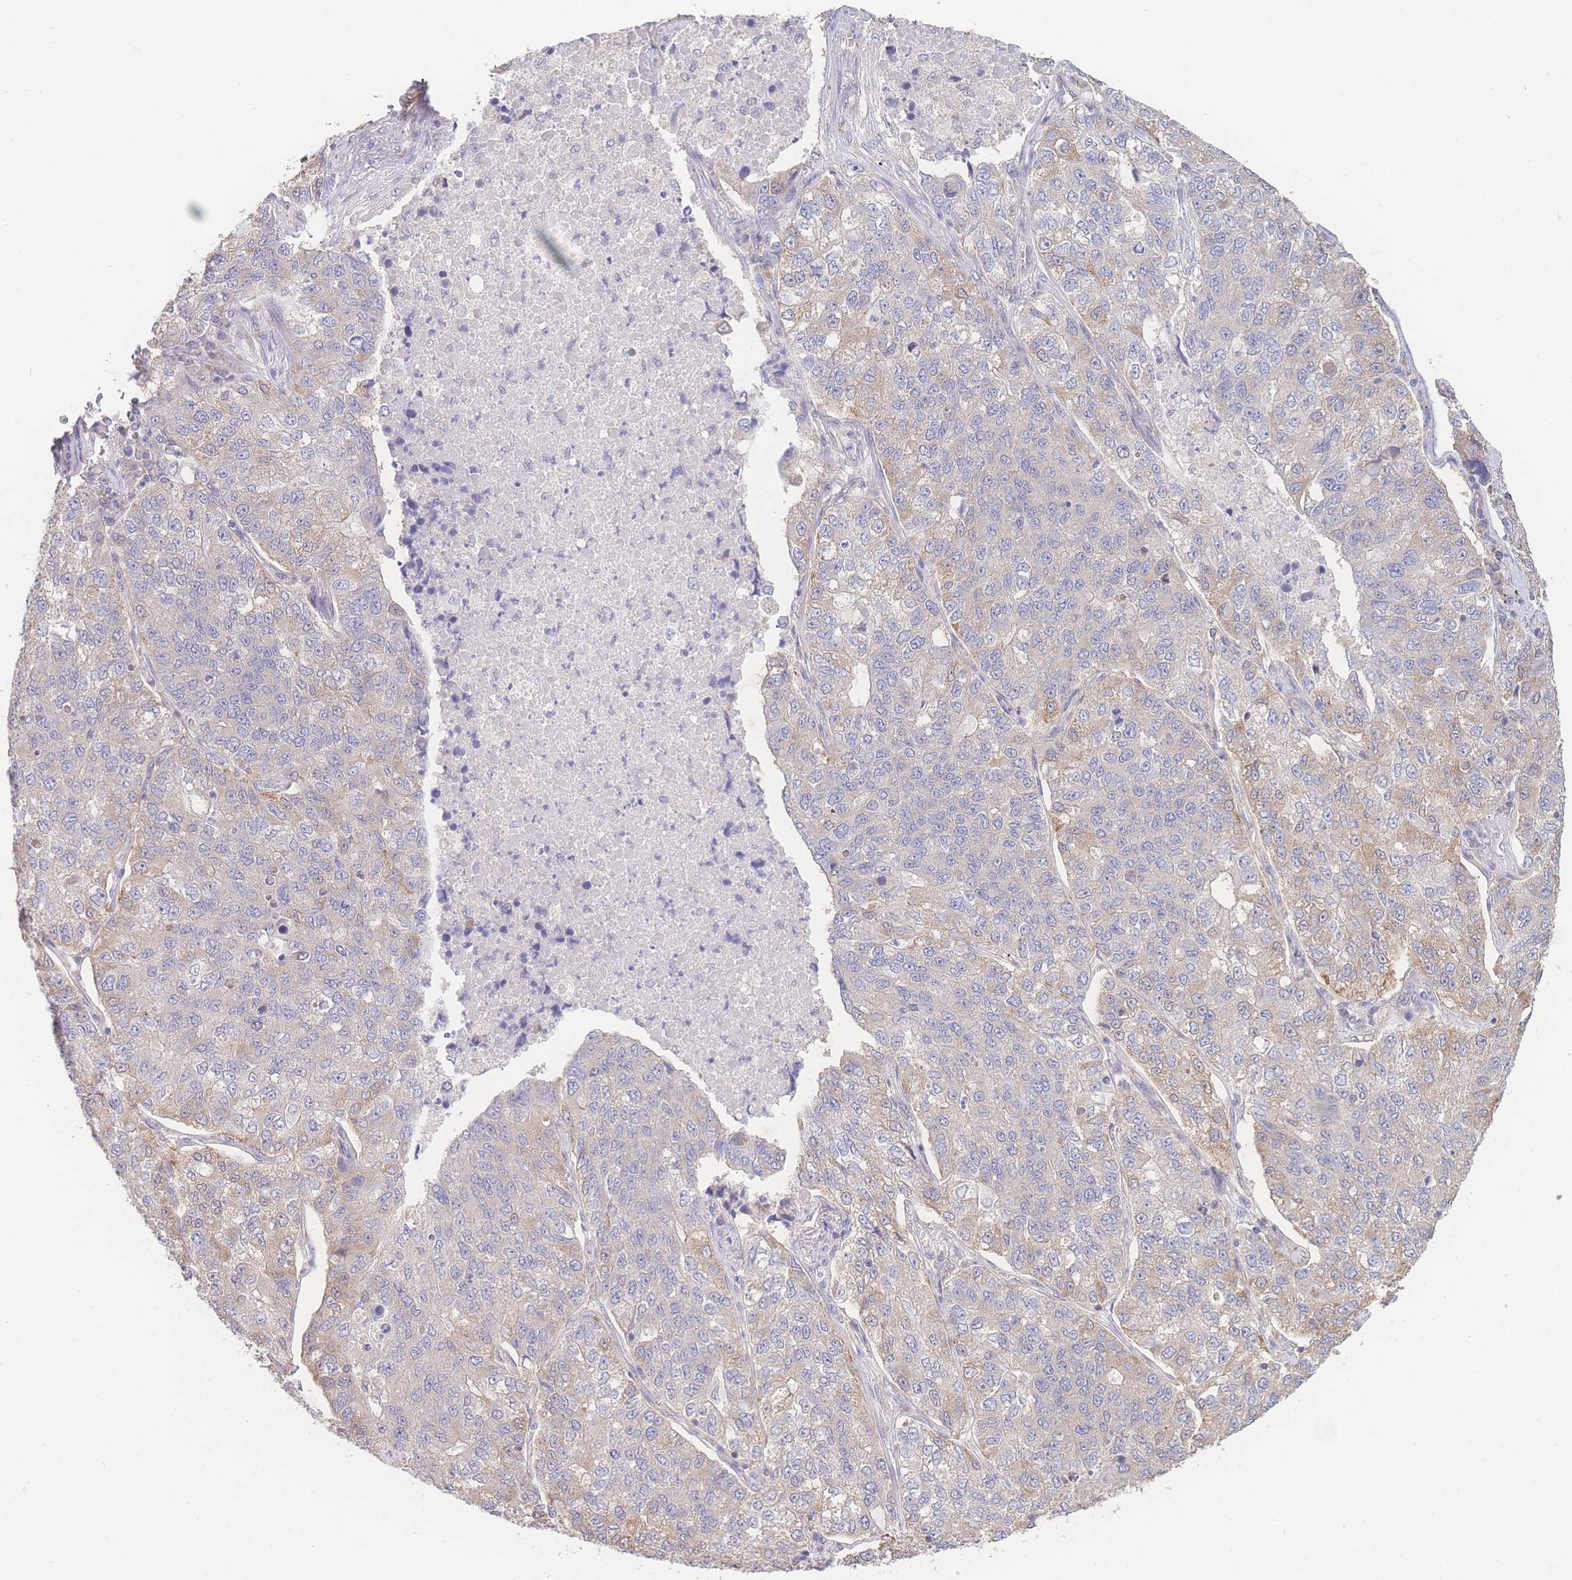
{"staining": {"intensity": "weak", "quantity": "<25%", "location": "cytoplasmic/membranous"}, "tissue": "lung cancer", "cell_type": "Tumor cells", "image_type": "cancer", "snomed": [{"axis": "morphology", "description": "Adenocarcinoma, NOS"}, {"axis": "topography", "description": "Lung"}], "caption": "This histopathology image is of adenocarcinoma (lung) stained with IHC to label a protein in brown with the nuclei are counter-stained blue. There is no positivity in tumor cells.", "gene": "GIPR", "patient": {"sex": "male", "age": 49}}